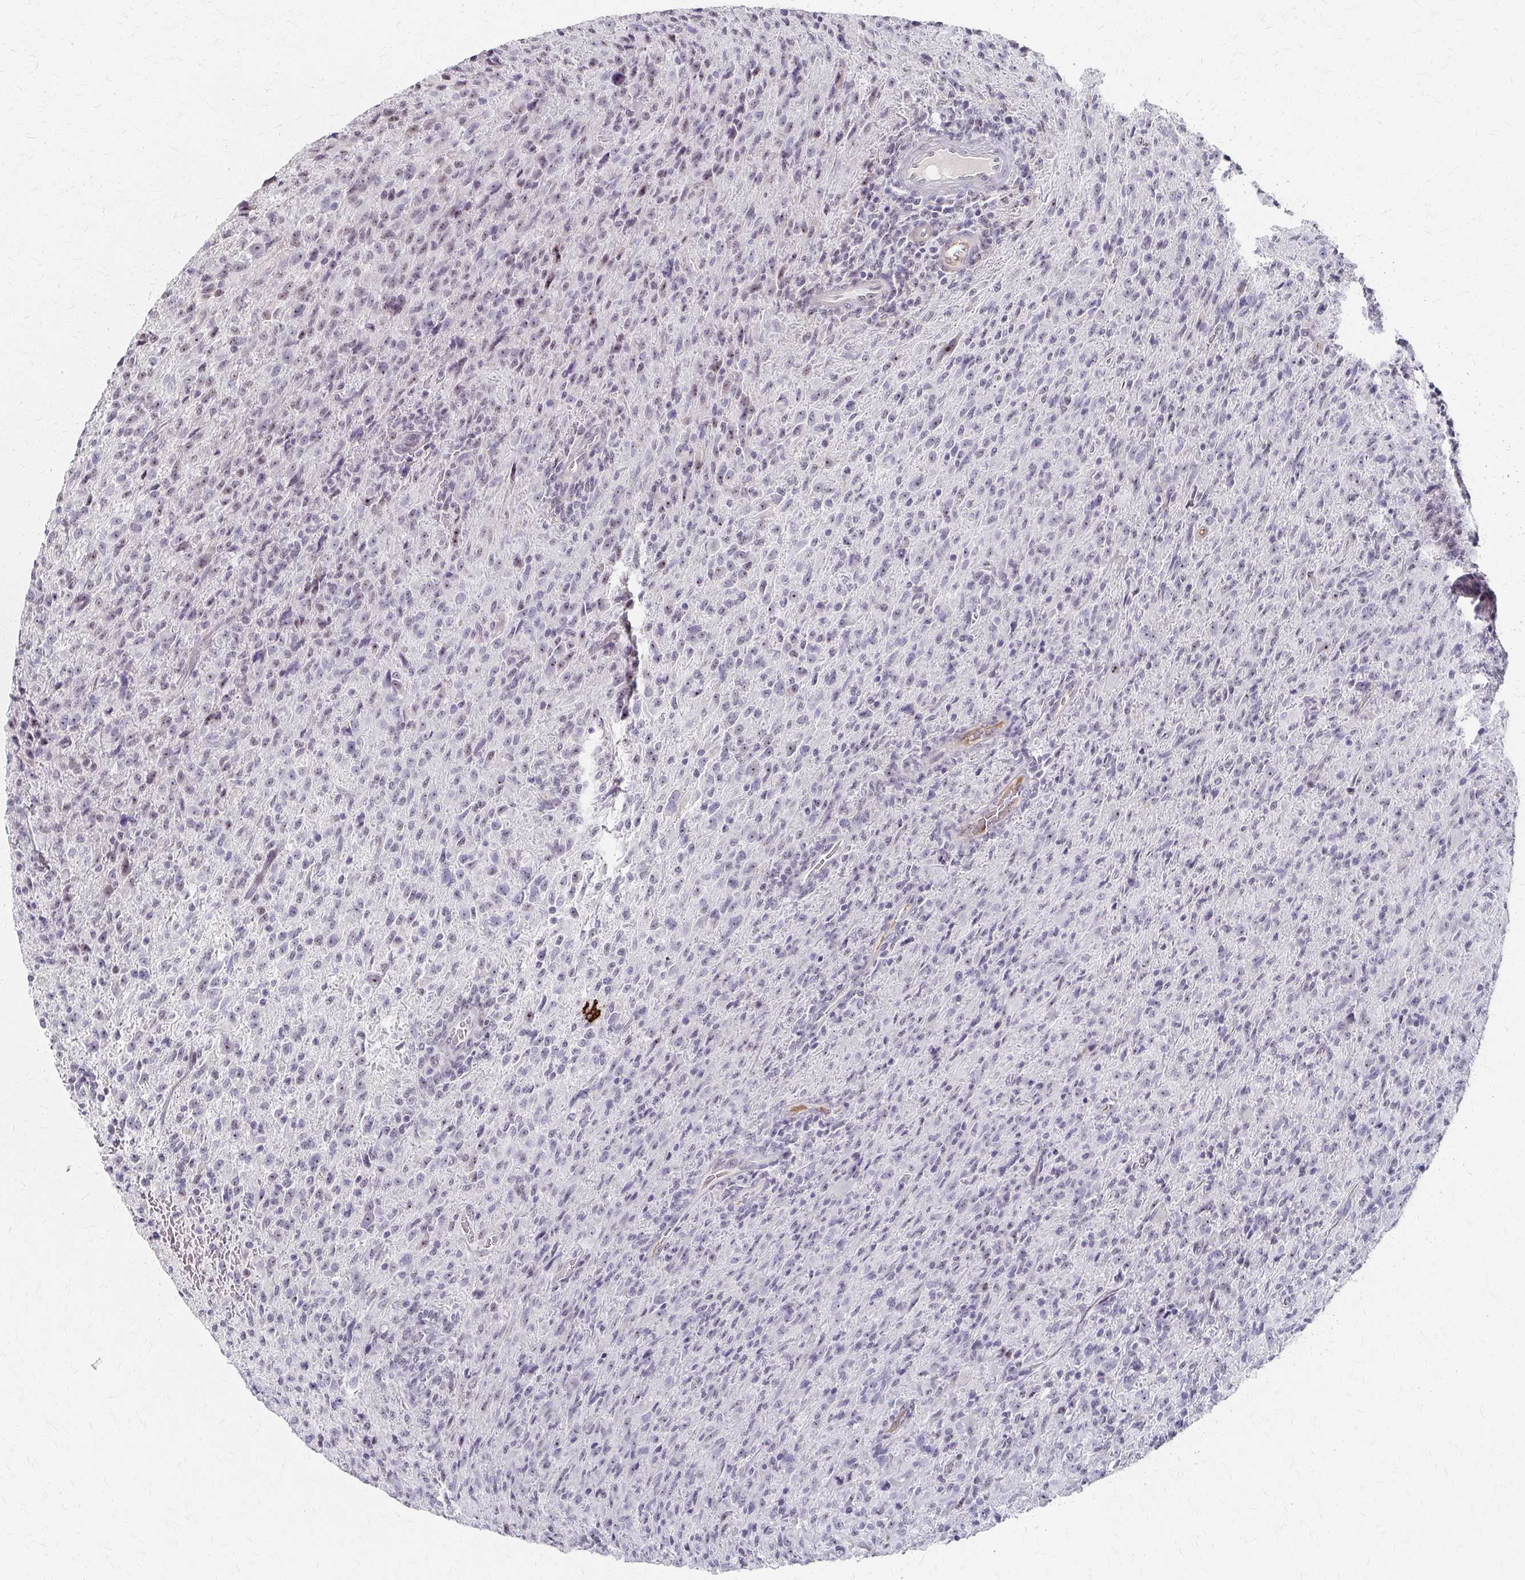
{"staining": {"intensity": "weak", "quantity": "<25%", "location": "nuclear"}, "tissue": "glioma", "cell_type": "Tumor cells", "image_type": "cancer", "snomed": [{"axis": "morphology", "description": "Glioma, malignant, High grade"}, {"axis": "topography", "description": "Brain"}], "caption": "Human glioma stained for a protein using immunohistochemistry (IHC) demonstrates no expression in tumor cells.", "gene": "PES1", "patient": {"sex": "male", "age": 68}}